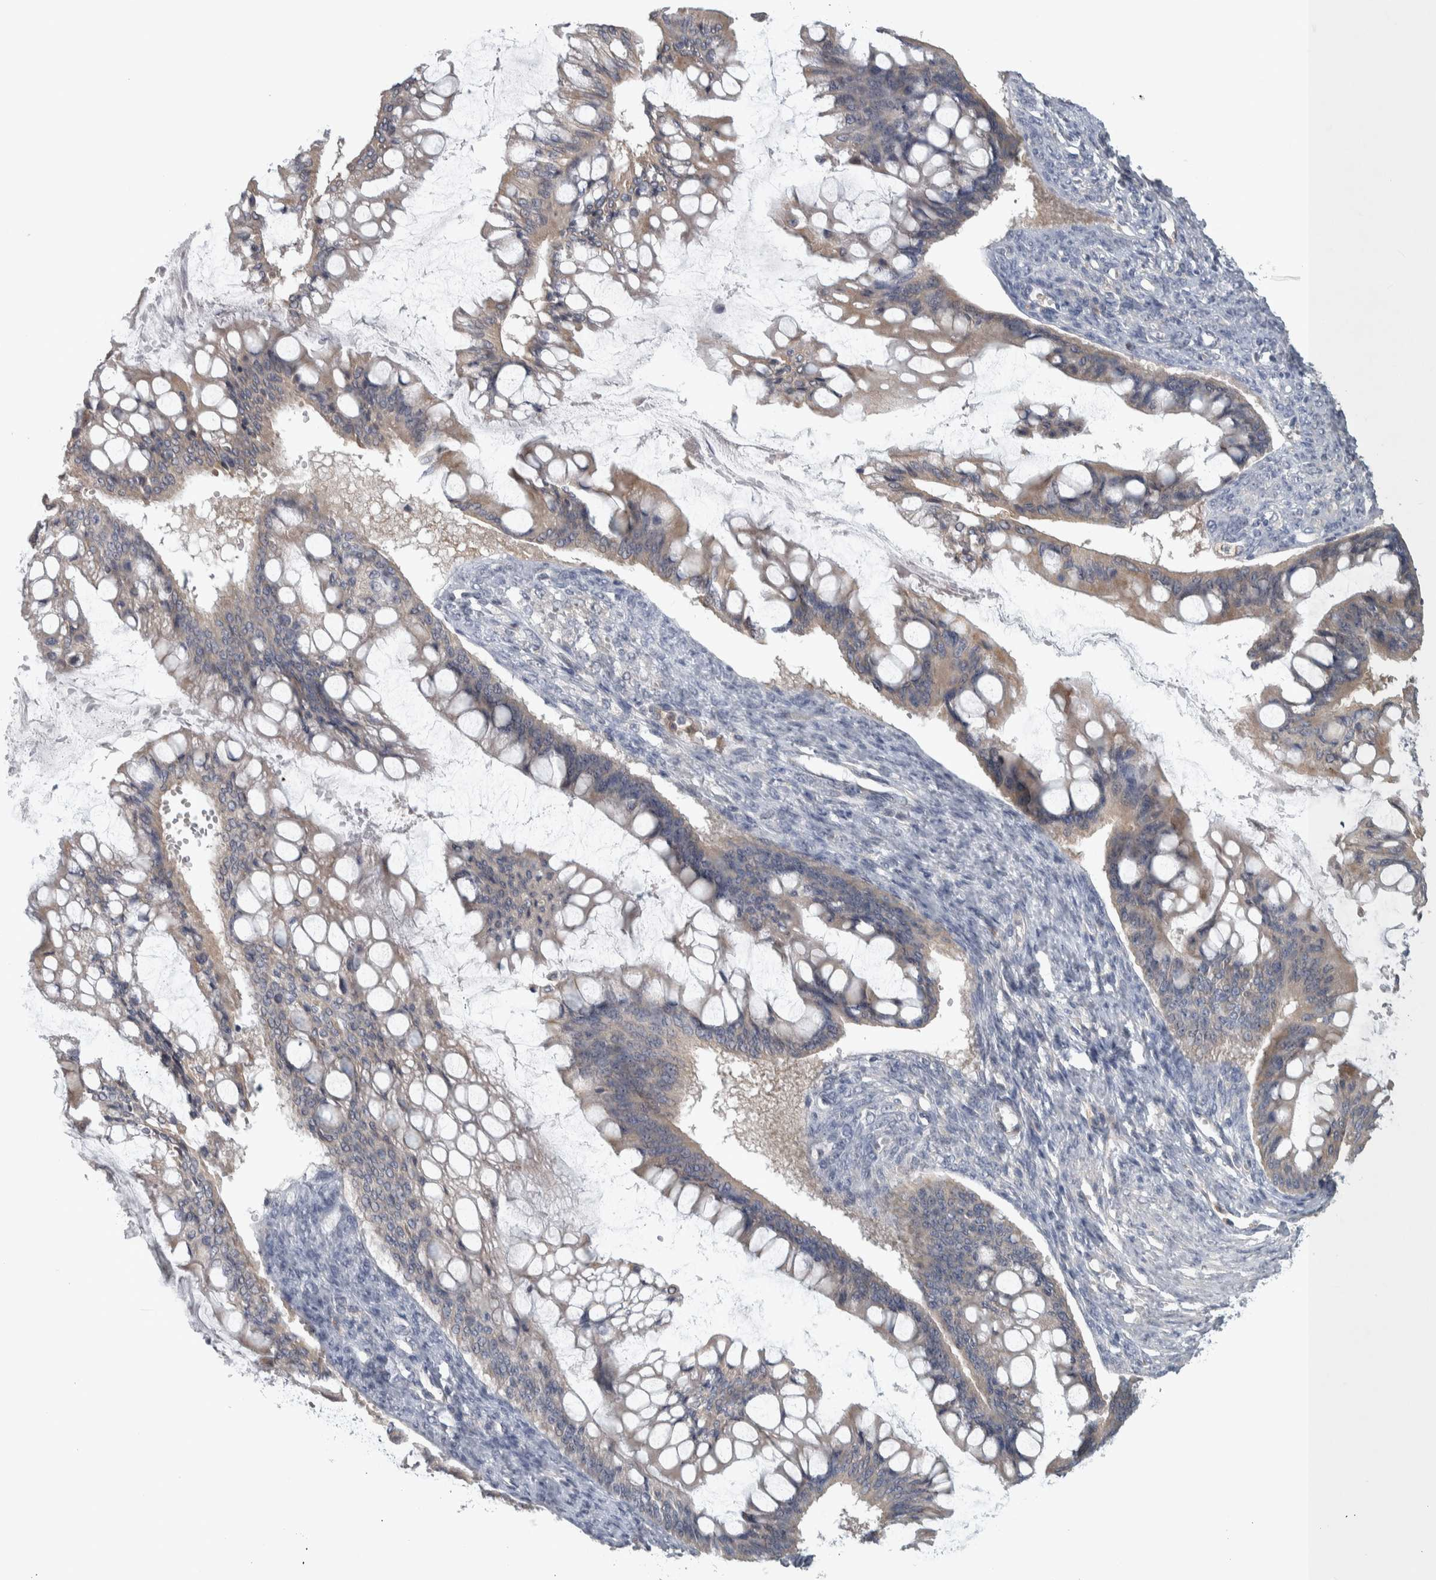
{"staining": {"intensity": "weak", "quantity": "25%-75%", "location": "cytoplasmic/membranous"}, "tissue": "ovarian cancer", "cell_type": "Tumor cells", "image_type": "cancer", "snomed": [{"axis": "morphology", "description": "Cystadenocarcinoma, mucinous, NOS"}, {"axis": "topography", "description": "Ovary"}], "caption": "The histopathology image displays a brown stain indicating the presence of a protein in the cytoplasmic/membranous of tumor cells in mucinous cystadenocarcinoma (ovarian).", "gene": "SRP68", "patient": {"sex": "female", "age": 73}}